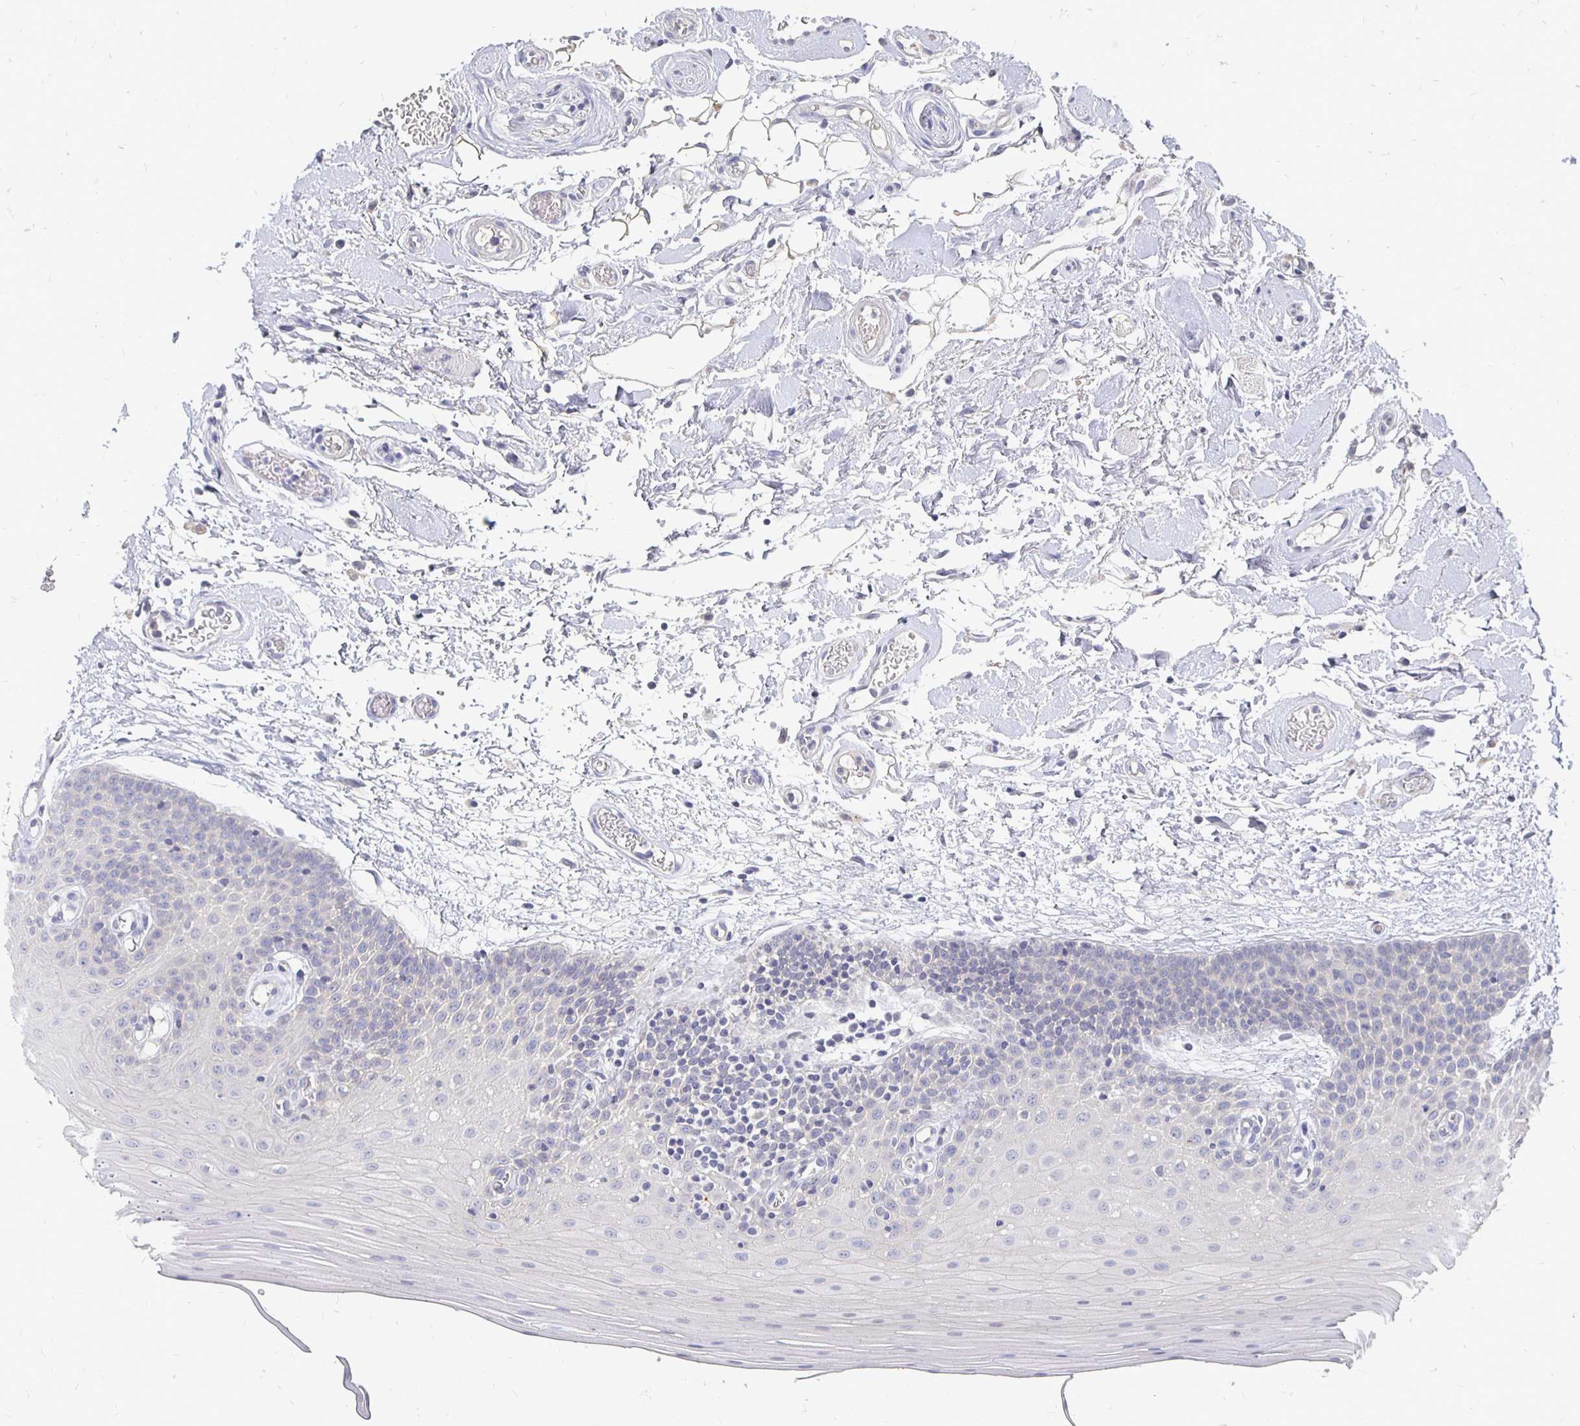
{"staining": {"intensity": "negative", "quantity": "none", "location": "none"}, "tissue": "oral mucosa", "cell_type": "Squamous epithelial cells", "image_type": "normal", "snomed": [{"axis": "morphology", "description": "Normal tissue, NOS"}, {"axis": "morphology", "description": "Squamous cell carcinoma, NOS"}, {"axis": "topography", "description": "Oral tissue"}, {"axis": "topography", "description": "Tounge, NOS"}, {"axis": "topography", "description": "Head-Neck"}], "caption": "Histopathology image shows no protein positivity in squamous epithelial cells of unremarkable oral mucosa. The staining was performed using DAB (3,3'-diaminobenzidine) to visualize the protein expression in brown, while the nuclei were stained in blue with hematoxylin (Magnification: 20x).", "gene": "FKRP", "patient": {"sex": "male", "age": 62}}